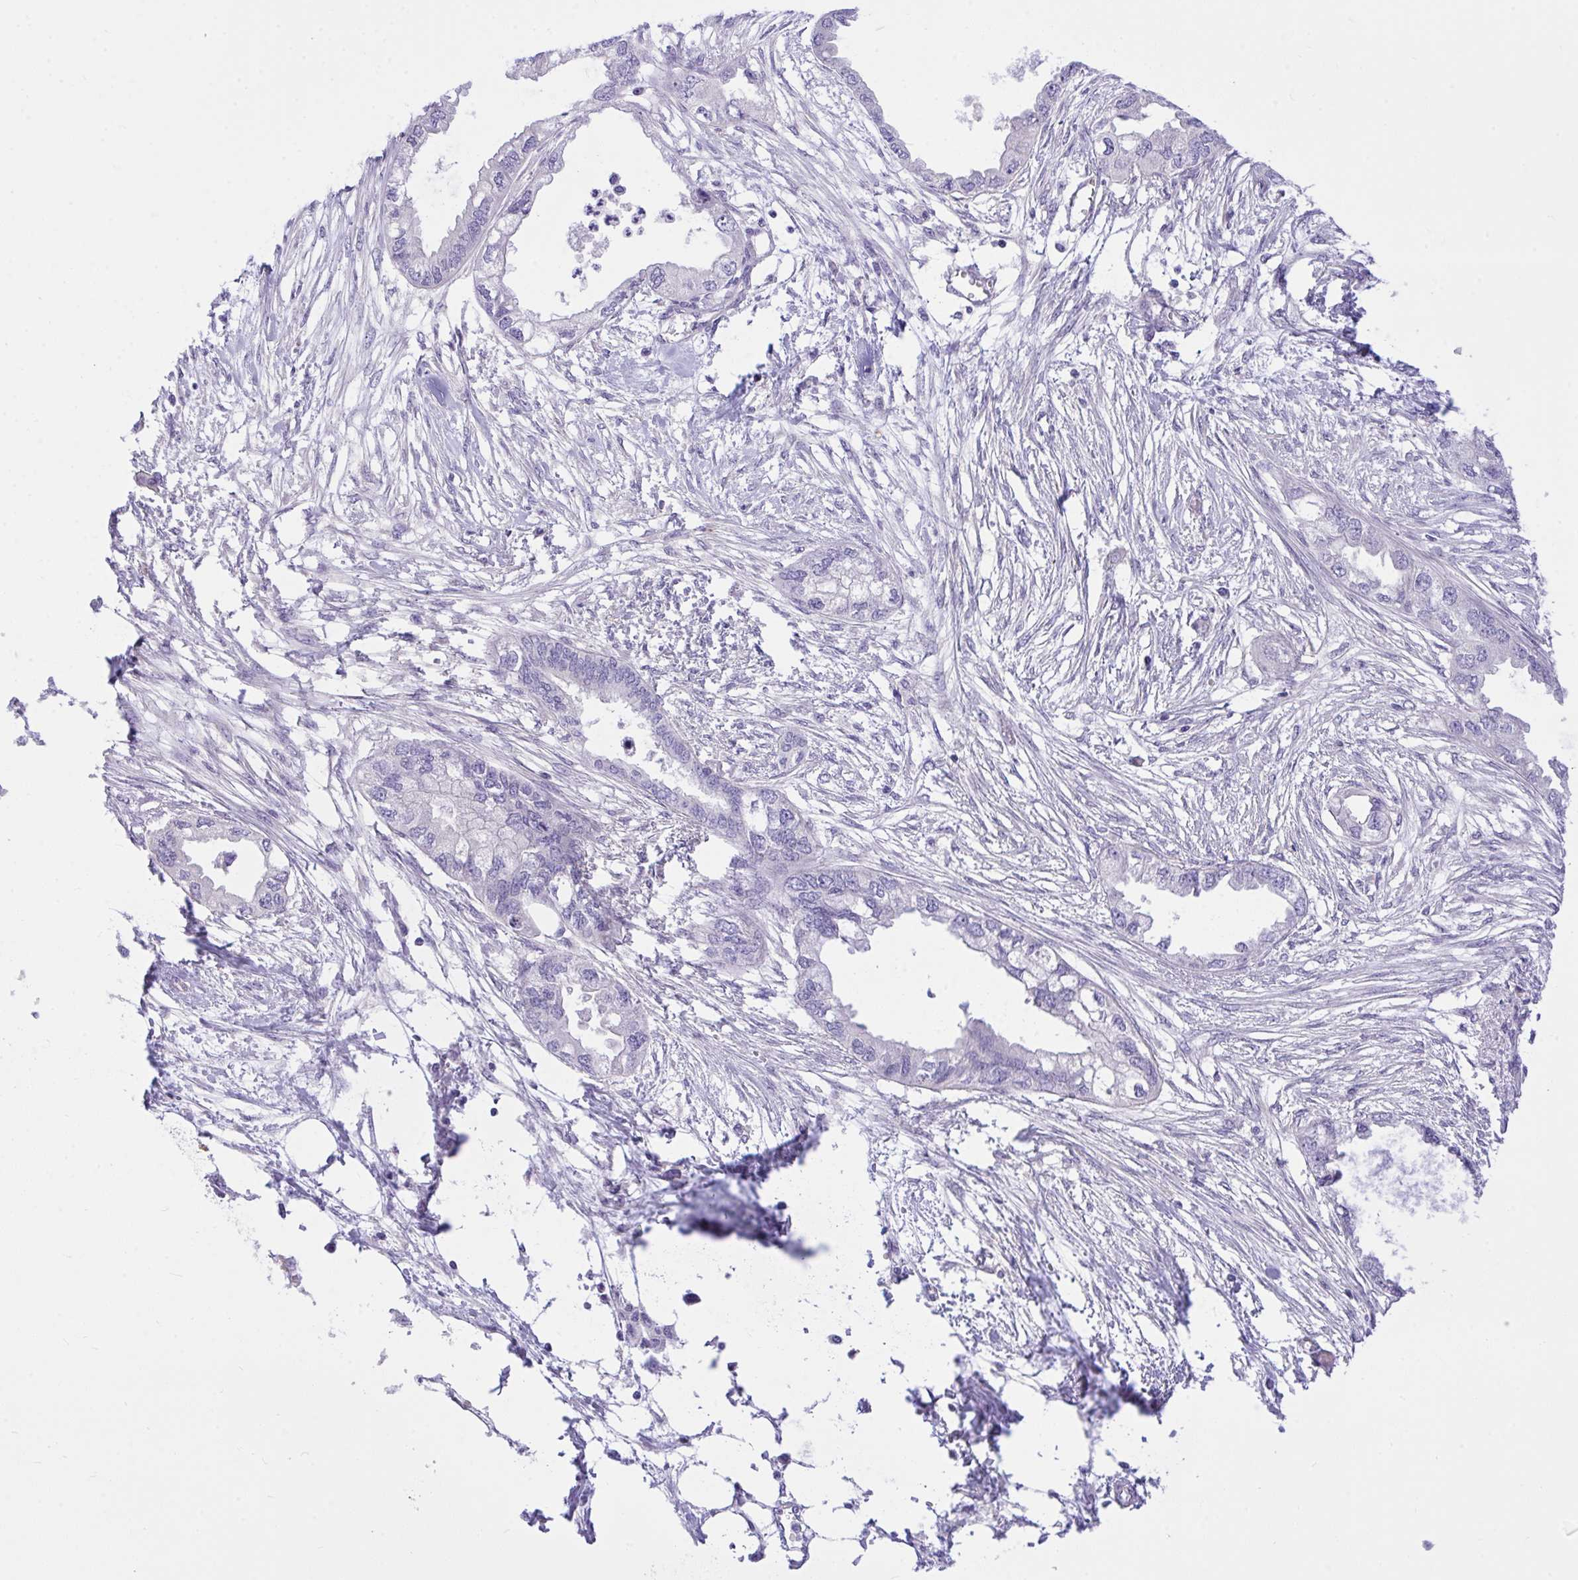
{"staining": {"intensity": "negative", "quantity": "none", "location": "none"}, "tissue": "endometrial cancer", "cell_type": "Tumor cells", "image_type": "cancer", "snomed": [{"axis": "morphology", "description": "Adenocarcinoma, NOS"}, {"axis": "morphology", "description": "Adenocarcinoma, metastatic, NOS"}, {"axis": "topography", "description": "Adipose tissue"}, {"axis": "topography", "description": "Endometrium"}], "caption": "A photomicrograph of endometrial metastatic adenocarcinoma stained for a protein reveals no brown staining in tumor cells.", "gene": "TLN2", "patient": {"sex": "female", "age": 67}}